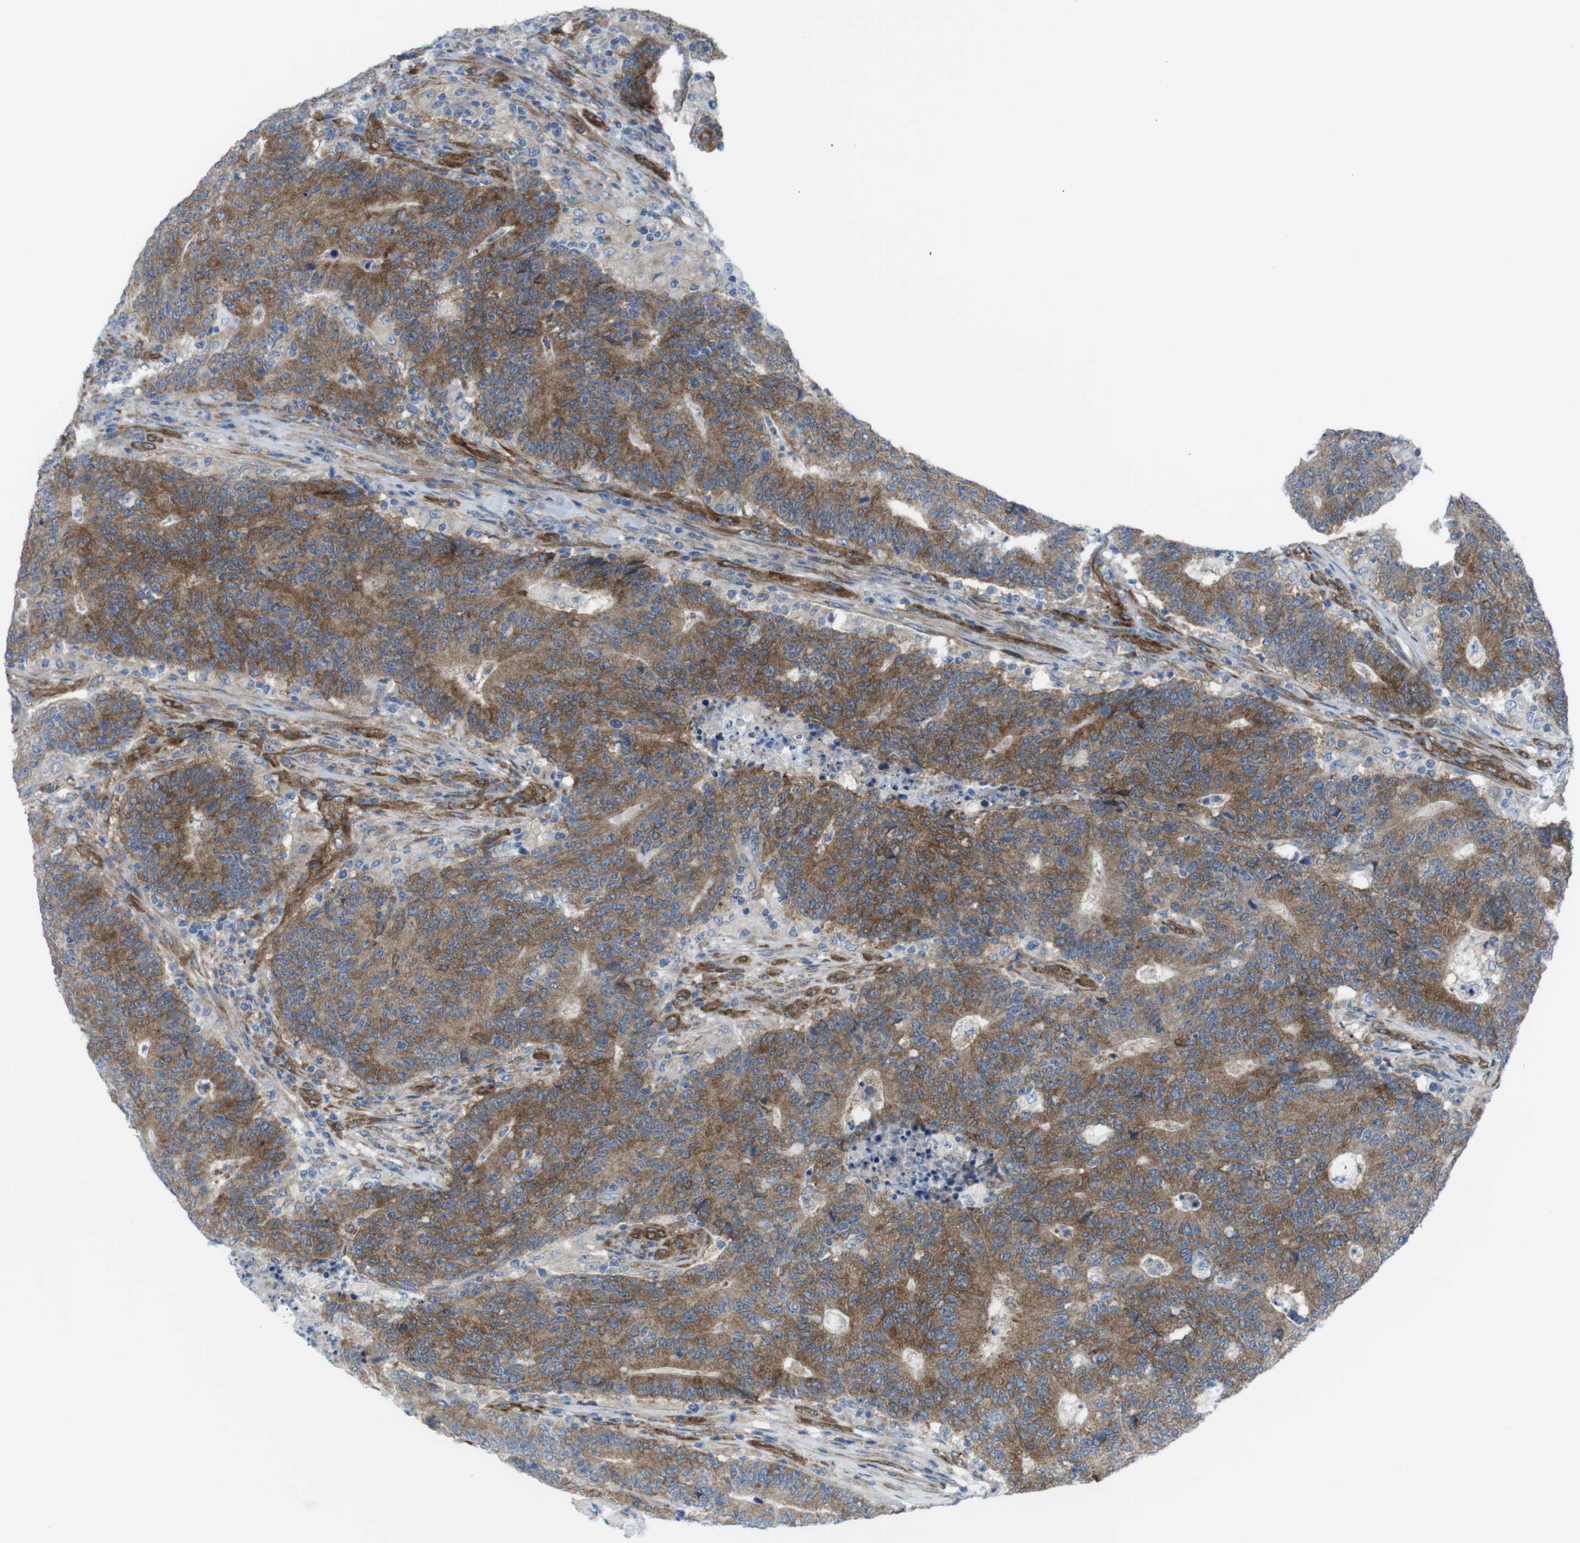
{"staining": {"intensity": "moderate", "quantity": ">75%", "location": "cytoplasmic/membranous"}, "tissue": "colorectal cancer", "cell_type": "Tumor cells", "image_type": "cancer", "snomed": [{"axis": "morphology", "description": "Normal tissue, NOS"}, {"axis": "morphology", "description": "Adenocarcinoma, NOS"}, {"axis": "topography", "description": "Colon"}], "caption": "Colorectal cancer (adenocarcinoma) tissue exhibits moderate cytoplasmic/membranous expression in approximately >75% of tumor cells", "gene": "DIAPH2", "patient": {"sex": "female", "age": 75}}